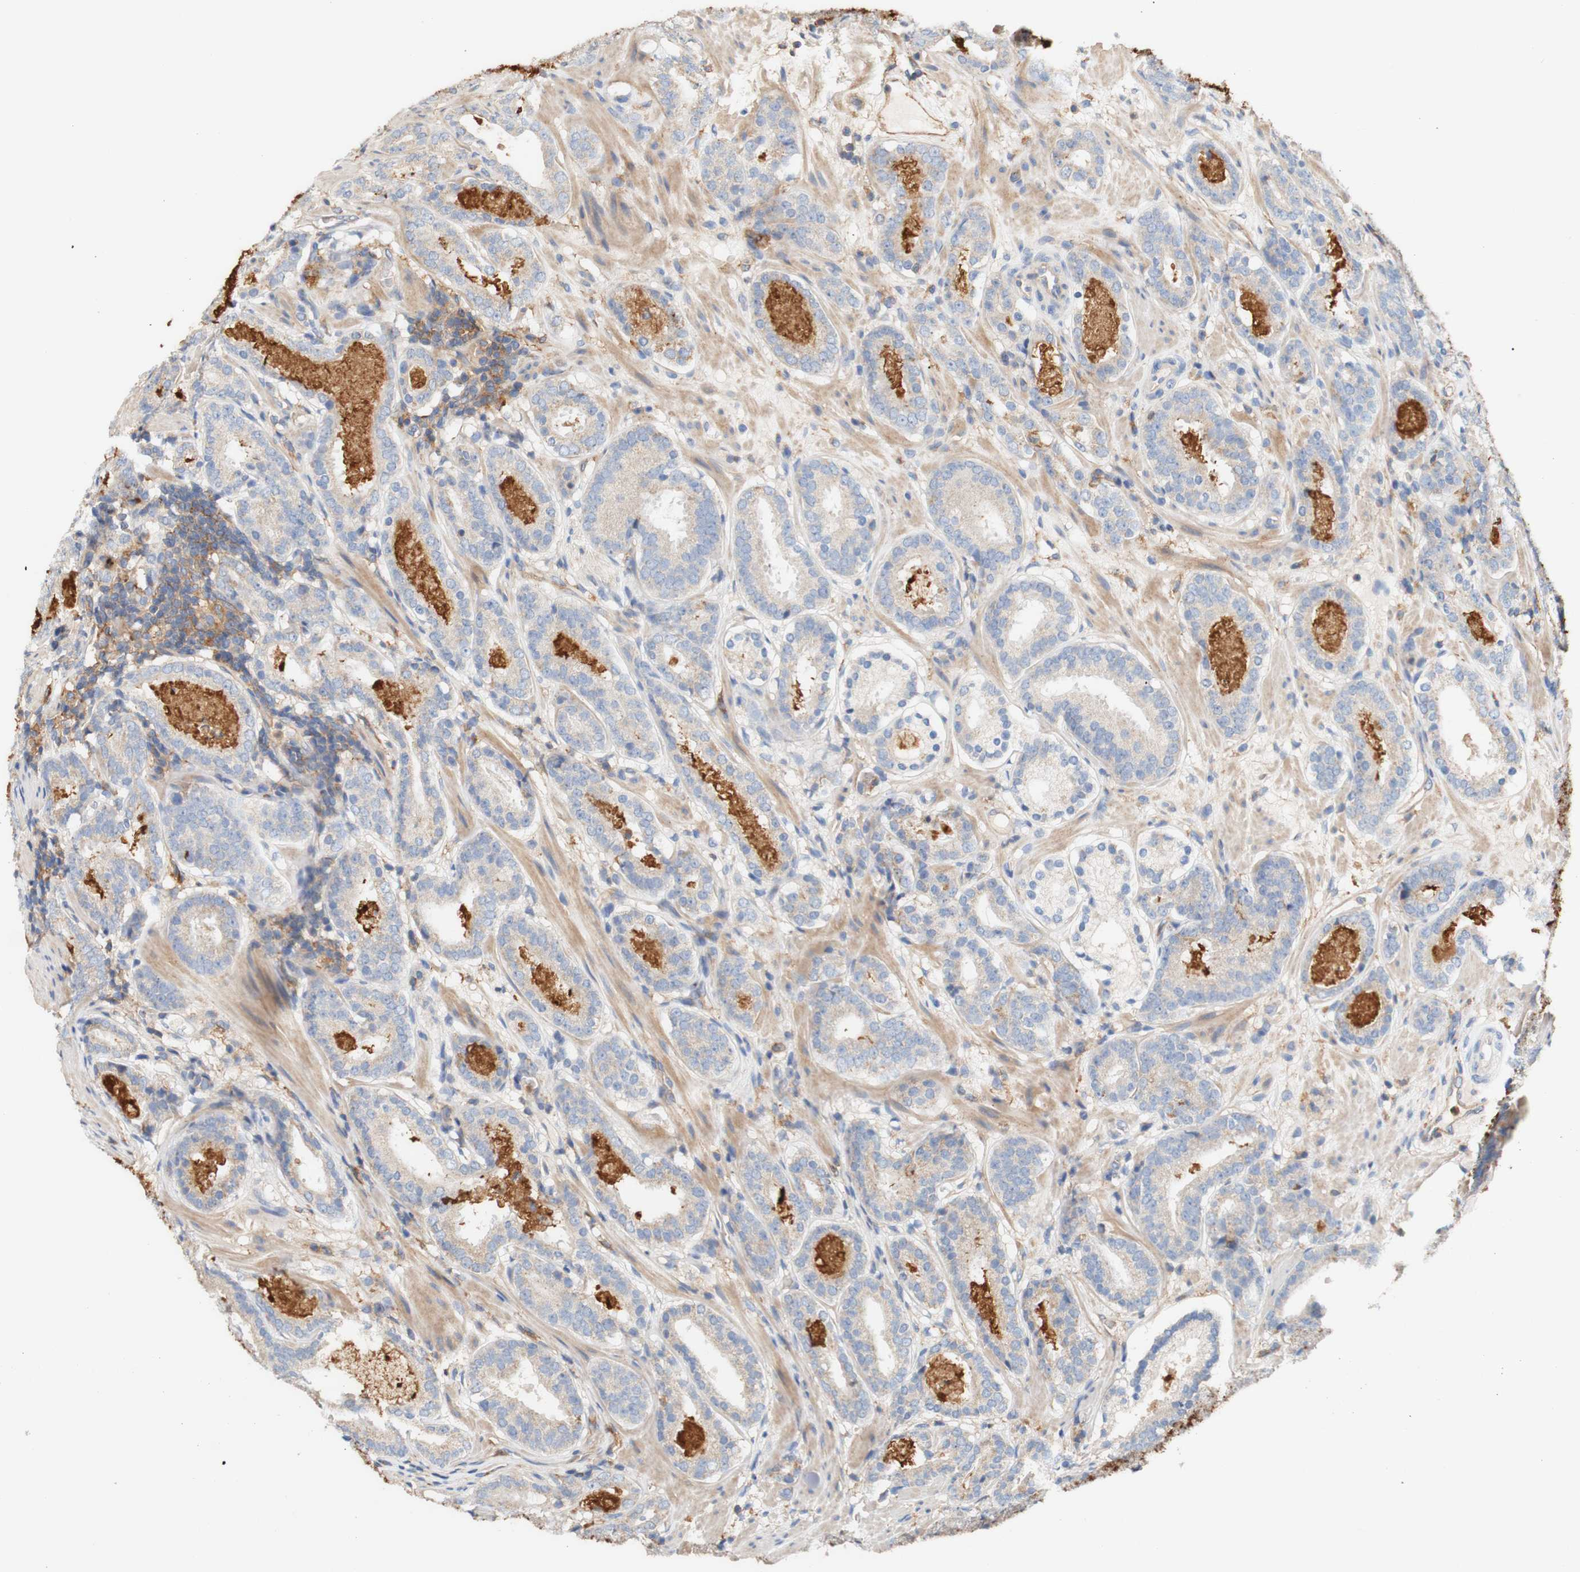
{"staining": {"intensity": "weak", "quantity": "<25%", "location": "cytoplasmic/membranous"}, "tissue": "prostate cancer", "cell_type": "Tumor cells", "image_type": "cancer", "snomed": [{"axis": "morphology", "description": "Adenocarcinoma, Low grade"}, {"axis": "topography", "description": "Prostate"}], "caption": "Tumor cells are negative for protein expression in human adenocarcinoma (low-grade) (prostate).", "gene": "PCDH7", "patient": {"sex": "male", "age": 69}}